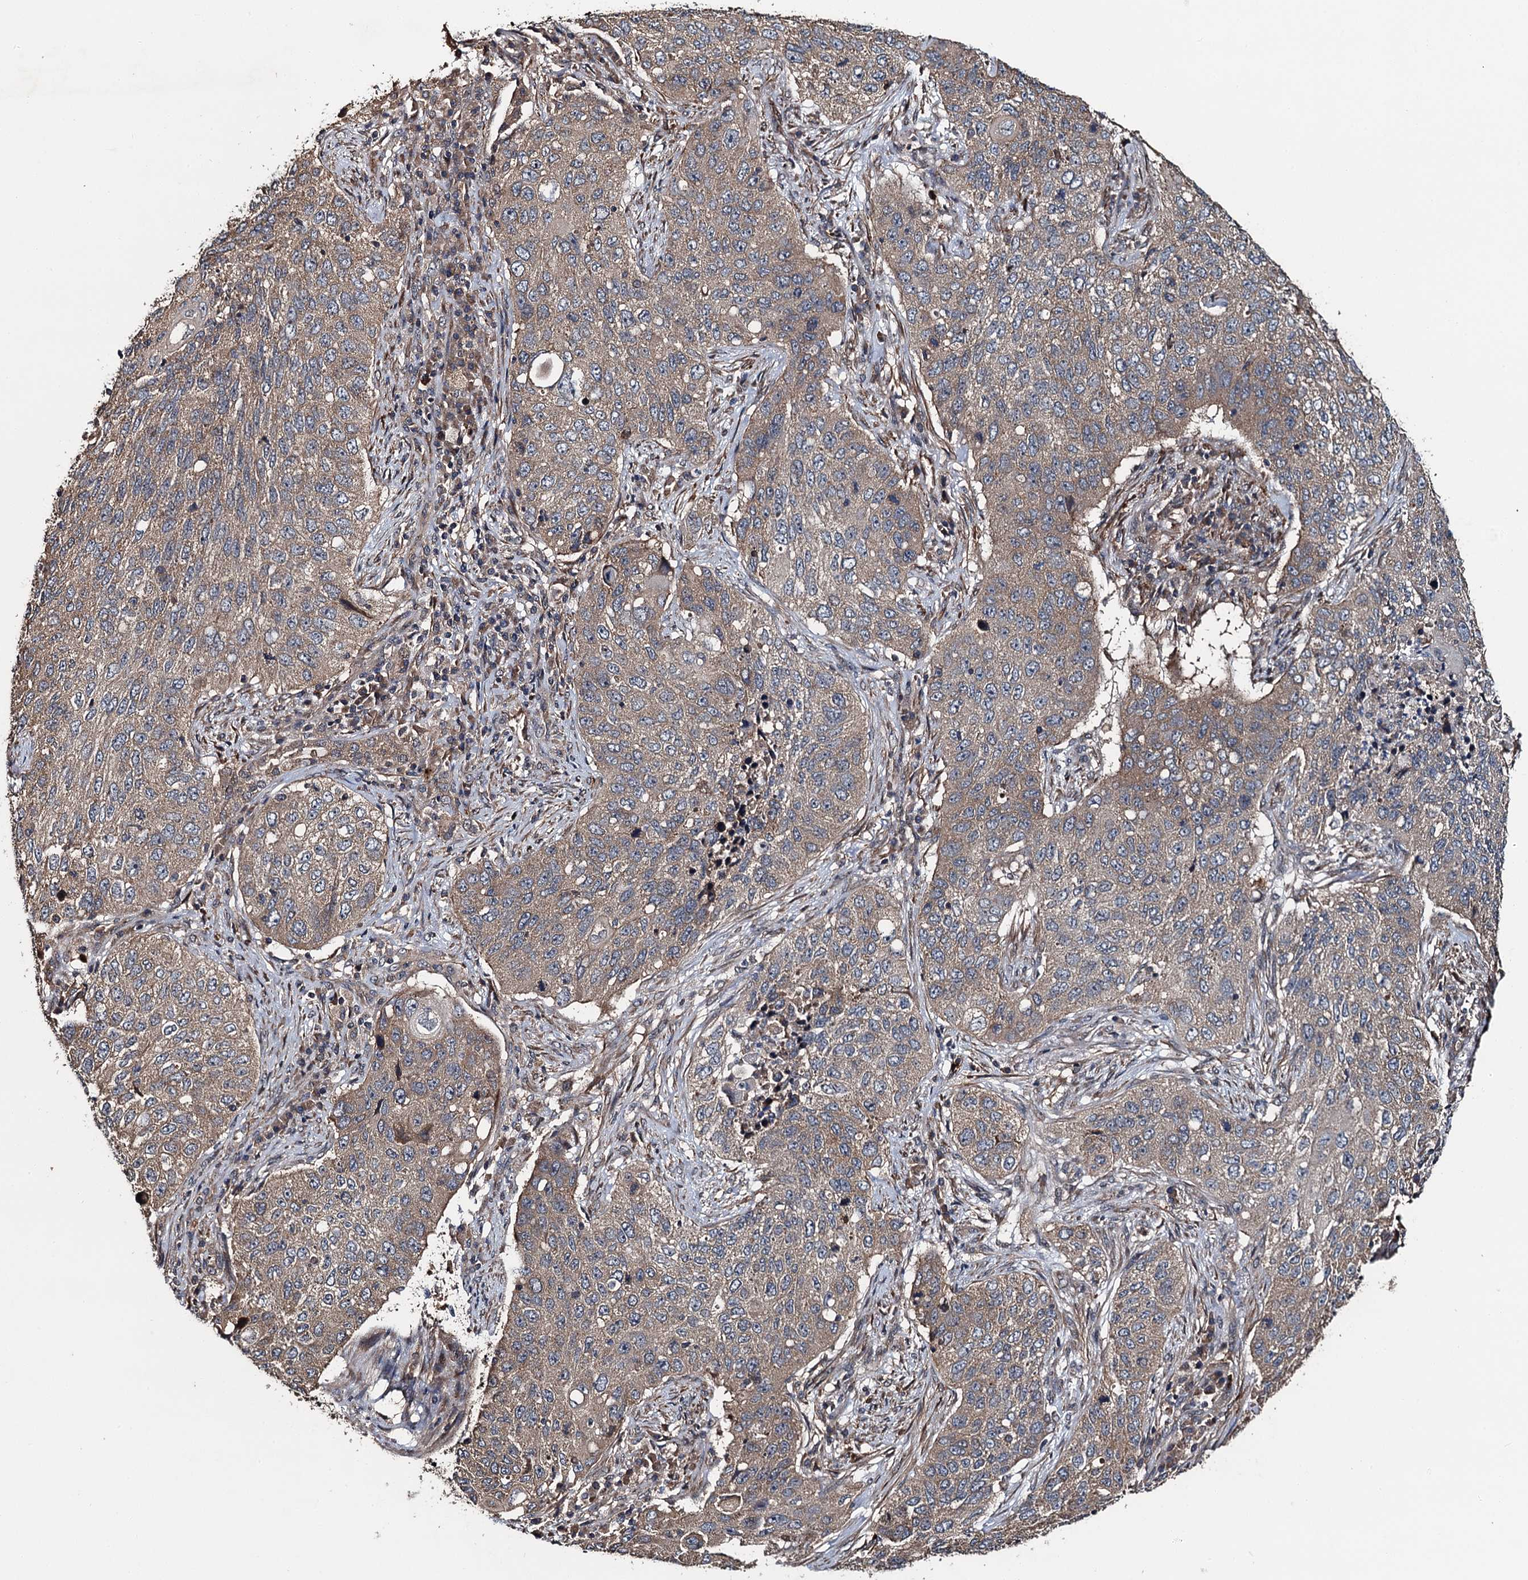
{"staining": {"intensity": "weak", "quantity": ">75%", "location": "cytoplasmic/membranous"}, "tissue": "lung cancer", "cell_type": "Tumor cells", "image_type": "cancer", "snomed": [{"axis": "morphology", "description": "Squamous cell carcinoma, NOS"}, {"axis": "topography", "description": "Lung"}], "caption": "A high-resolution histopathology image shows immunohistochemistry staining of squamous cell carcinoma (lung), which displays weak cytoplasmic/membranous staining in approximately >75% of tumor cells.", "gene": "SNX32", "patient": {"sex": "female", "age": 63}}